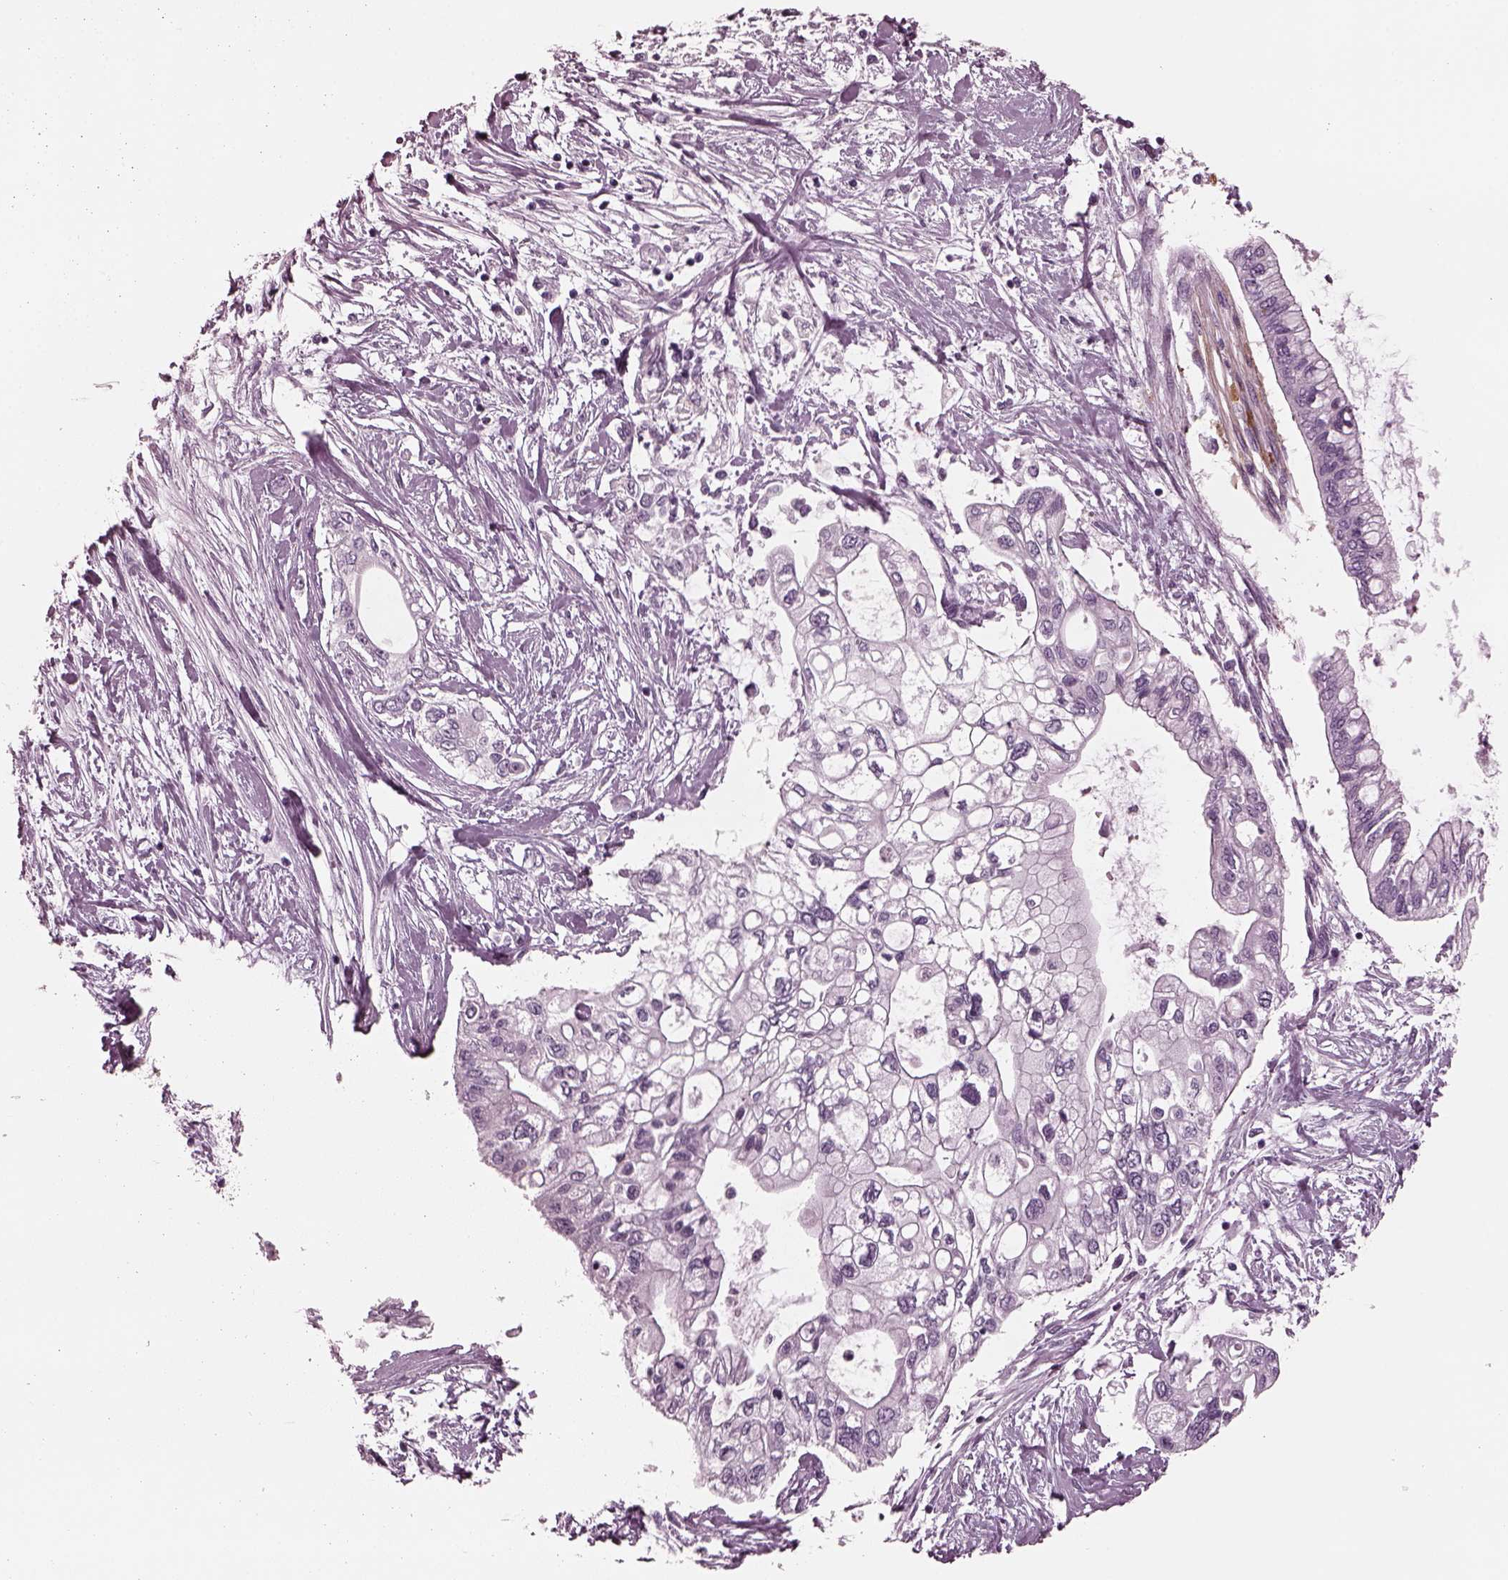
{"staining": {"intensity": "negative", "quantity": "none", "location": "none"}, "tissue": "pancreatic cancer", "cell_type": "Tumor cells", "image_type": "cancer", "snomed": [{"axis": "morphology", "description": "Adenocarcinoma, NOS"}, {"axis": "topography", "description": "Pancreas"}], "caption": "High power microscopy micrograph of an IHC micrograph of adenocarcinoma (pancreatic), revealing no significant positivity in tumor cells.", "gene": "GRM6", "patient": {"sex": "female", "age": 77}}